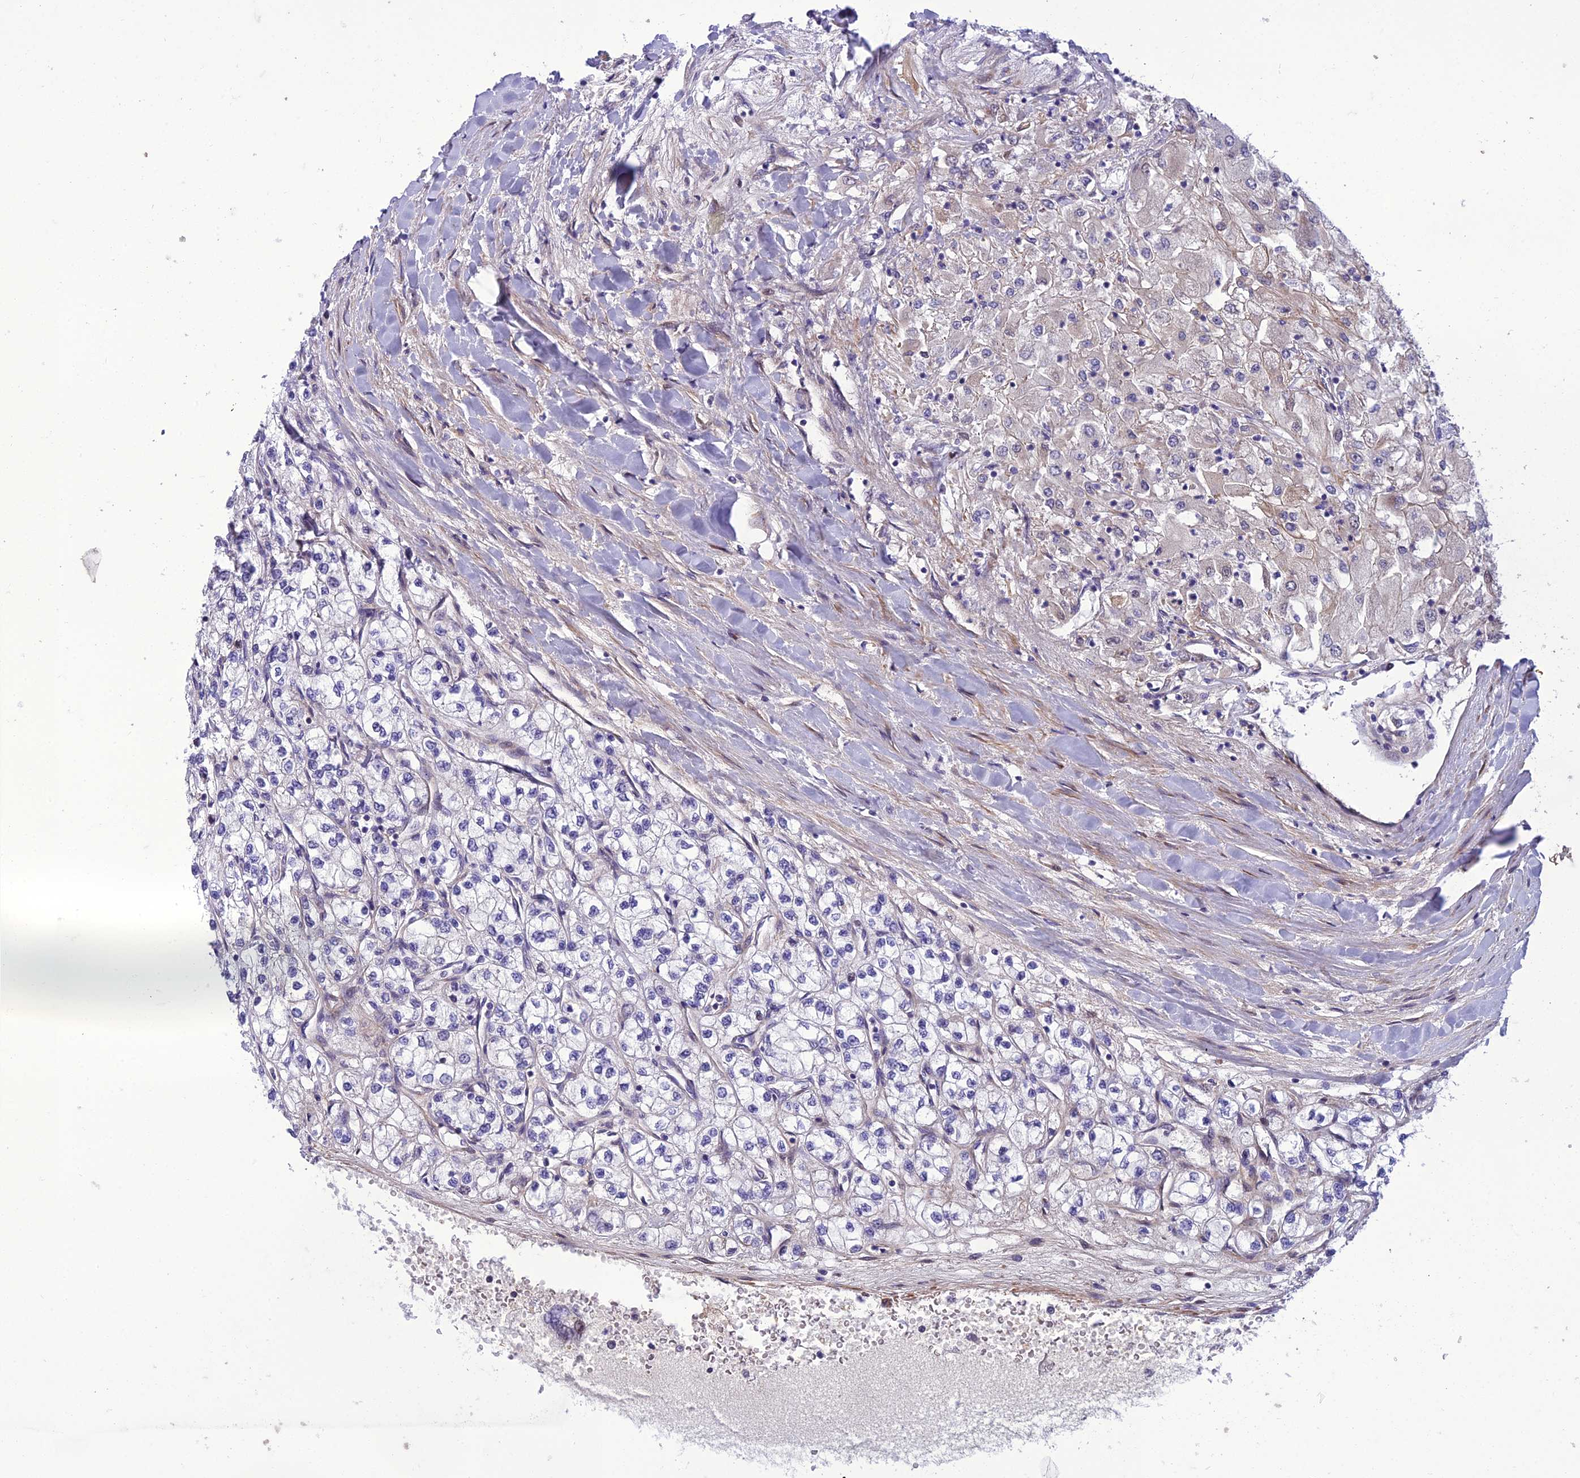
{"staining": {"intensity": "negative", "quantity": "none", "location": "none"}, "tissue": "renal cancer", "cell_type": "Tumor cells", "image_type": "cancer", "snomed": [{"axis": "morphology", "description": "Adenocarcinoma, NOS"}, {"axis": "topography", "description": "Kidney"}], "caption": "Tumor cells are negative for brown protein staining in renal cancer.", "gene": "GAB4", "patient": {"sex": "male", "age": 80}}